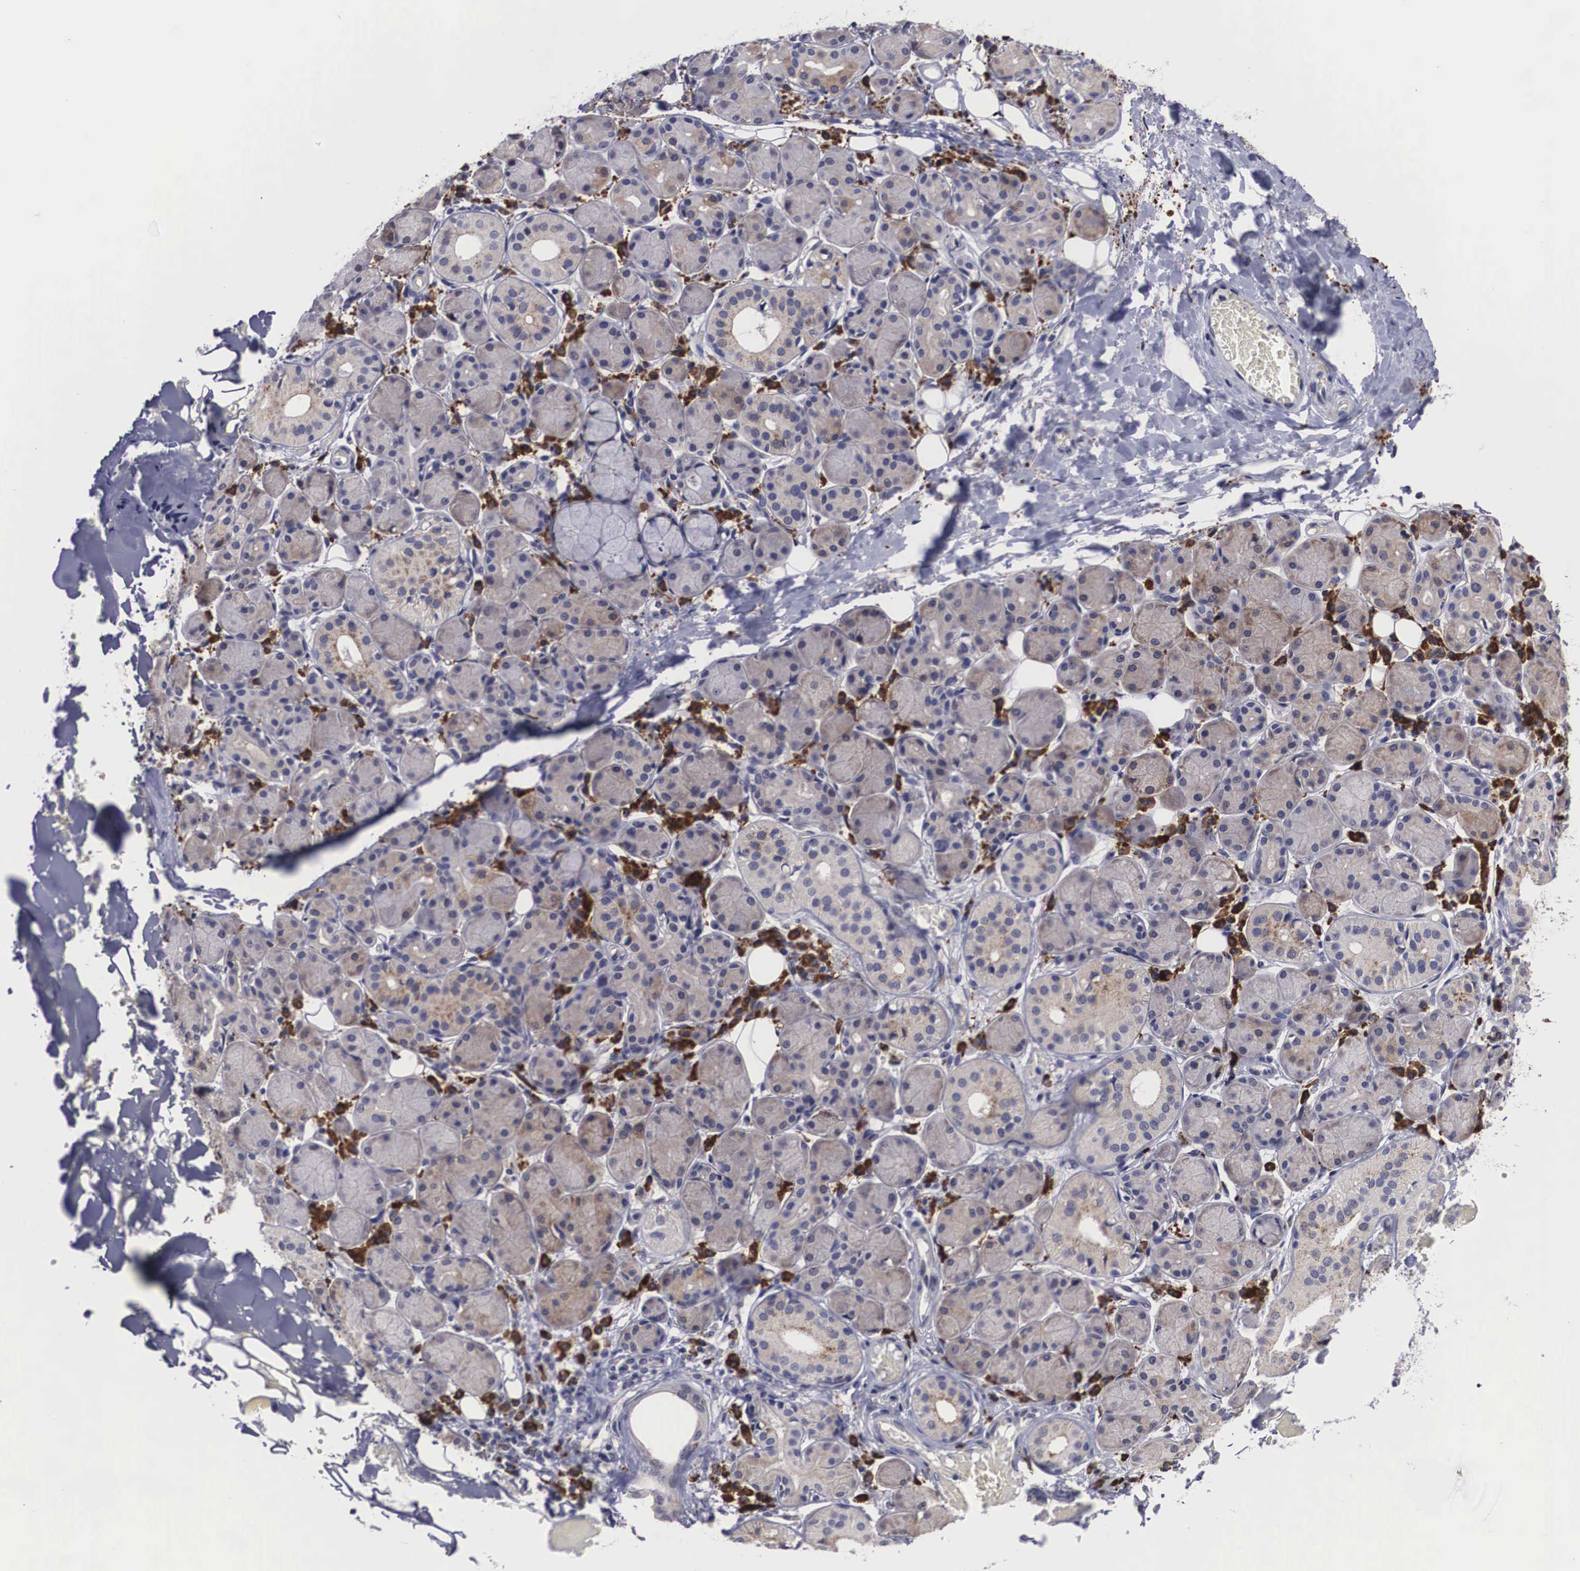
{"staining": {"intensity": "weak", "quantity": "25%-75%", "location": "cytoplasmic/membranous"}, "tissue": "salivary gland", "cell_type": "Glandular cells", "image_type": "normal", "snomed": [{"axis": "morphology", "description": "Normal tissue, NOS"}, {"axis": "topography", "description": "Salivary gland"}, {"axis": "topography", "description": "Peripheral nerve tissue"}], "caption": "Immunohistochemical staining of normal salivary gland displays 25%-75% levels of weak cytoplasmic/membranous protein expression in approximately 25%-75% of glandular cells. (Stains: DAB (3,3'-diaminobenzidine) in brown, nuclei in blue, Microscopy: brightfield microscopy at high magnification).", "gene": "CRELD2", "patient": {"sex": "male", "age": 62}}